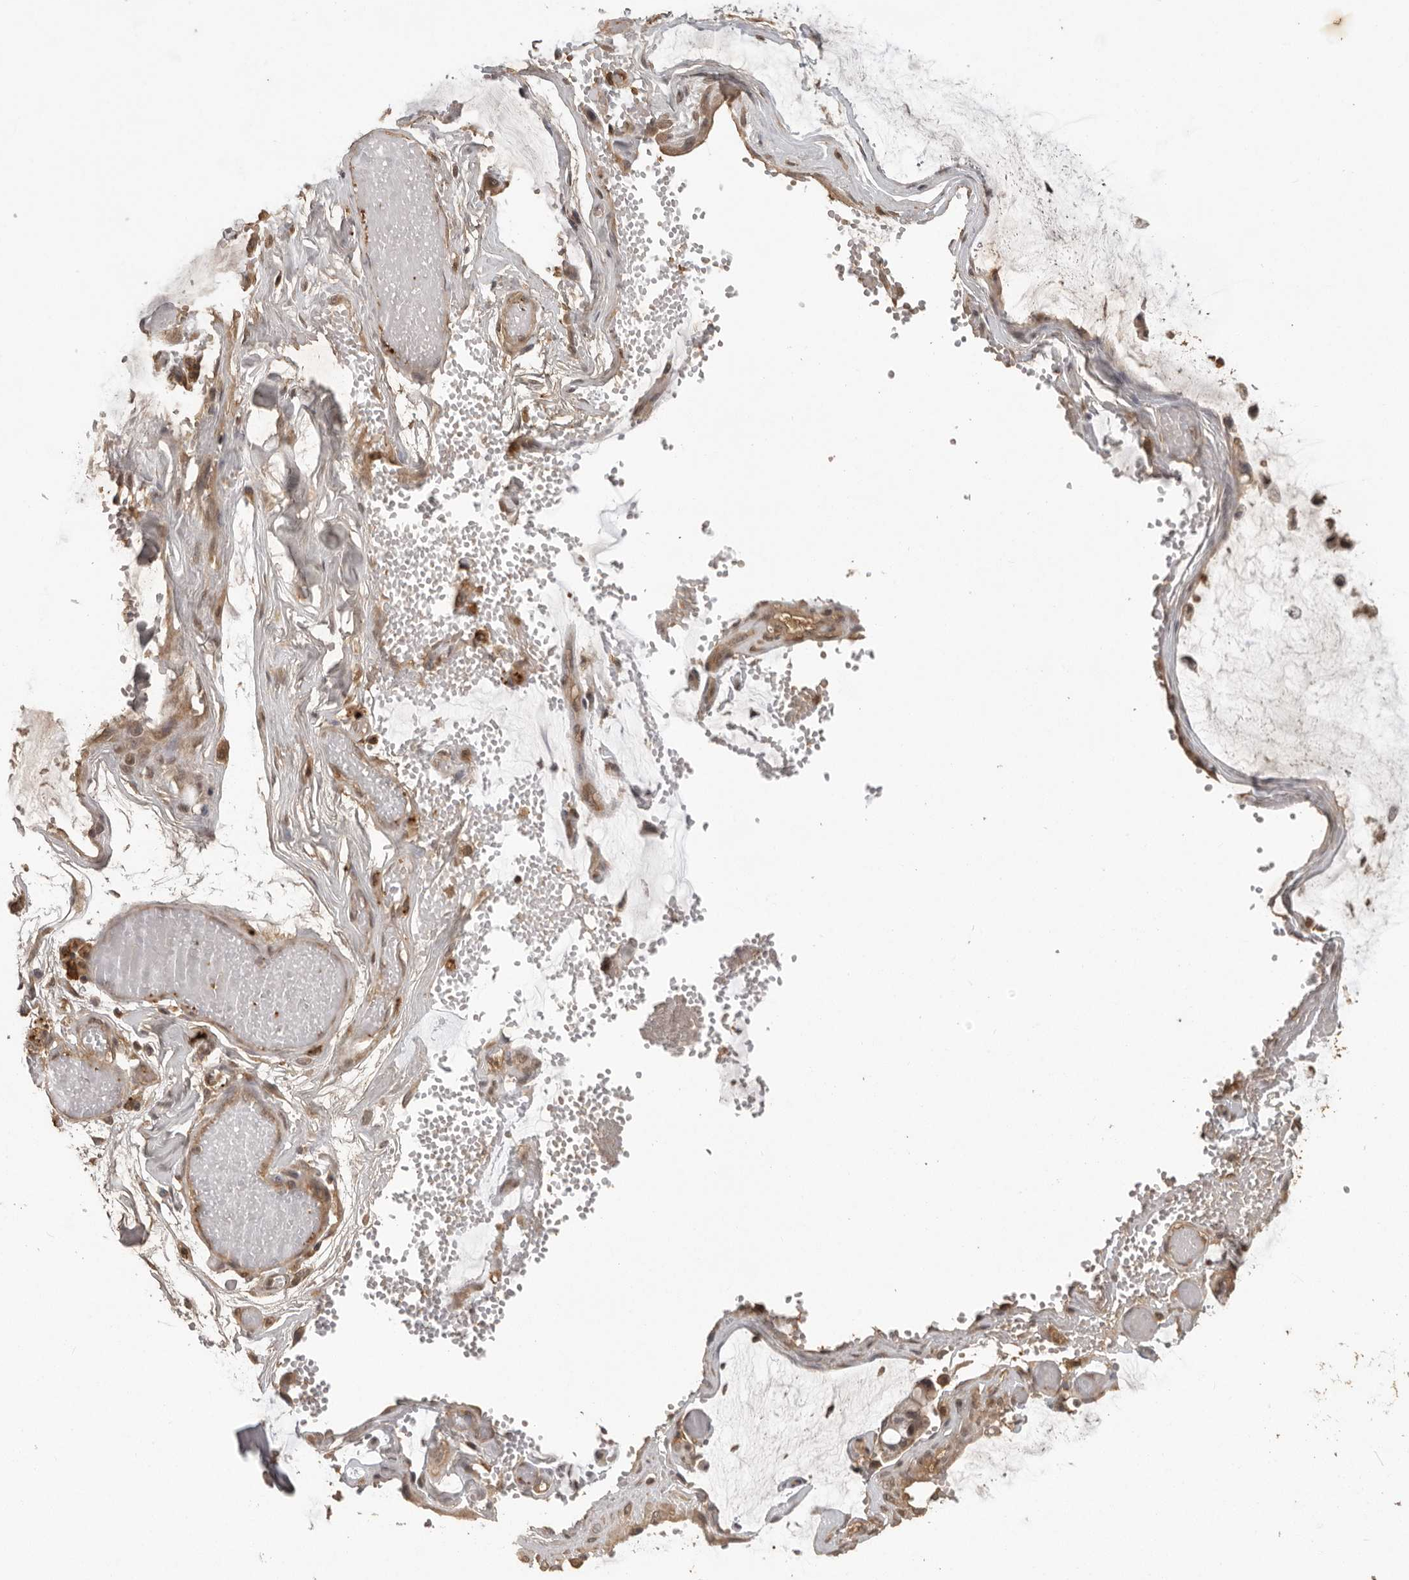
{"staining": {"intensity": "moderate", "quantity": ">75%", "location": "cytoplasmic/membranous"}, "tissue": "ovarian cancer", "cell_type": "Tumor cells", "image_type": "cancer", "snomed": [{"axis": "morphology", "description": "Cystadenocarcinoma, mucinous, NOS"}, {"axis": "topography", "description": "Ovary"}], "caption": "This is a micrograph of immunohistochemistry (IHC) staining of ovarian mucinous cystadenocarcinoma, which shows moderate staining in the cytoplasmic/membranous of tumor cells.", "gene": "CTF1", "patient": {"sex": "female", "age": 39}}